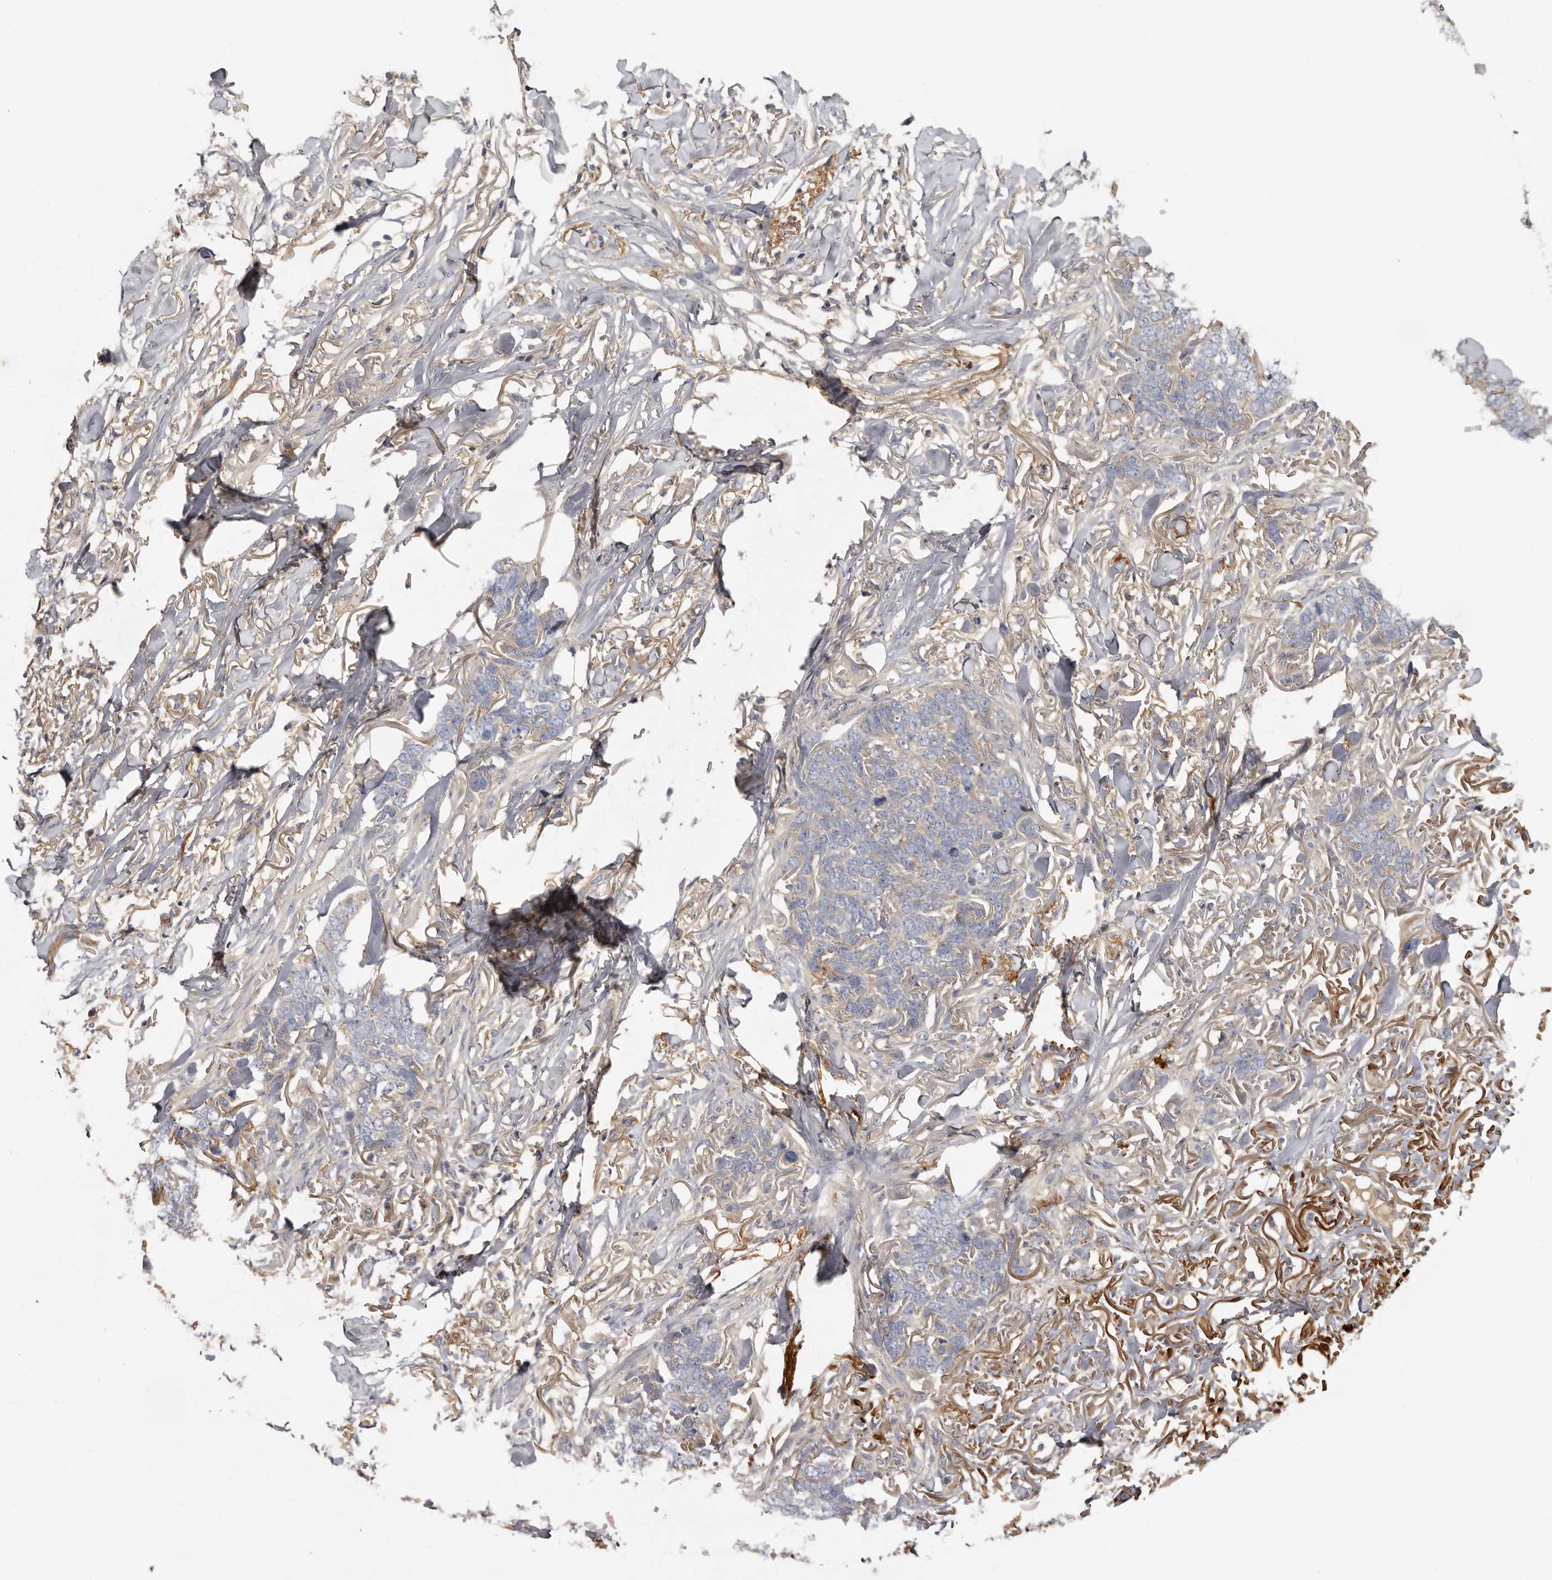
{"staining": {"intensity": "negative", "quantity": "none", "location": "none"}, "tissue": "skin cancer", "cell_type": "Tumor cells", "image_type": "cancer", "snomed": [{"axis": "morphology", "description": "Normal tissue, NOS"}, {"axis": "morphology", "description": "Basal cell carcinoma"}, {"axis": "topography", "description": "Skin"}], "caption": "Immunohistochemistry of skin basal cell carcinoma shows no positivity in tumor cells. (DAB (3,3'-diaminobenzidine) immunohistochemistry visualized using brightfield microscopy, high magnification).", "gene": "INKA2", "patient": {"sex": "male", "age": 77}}